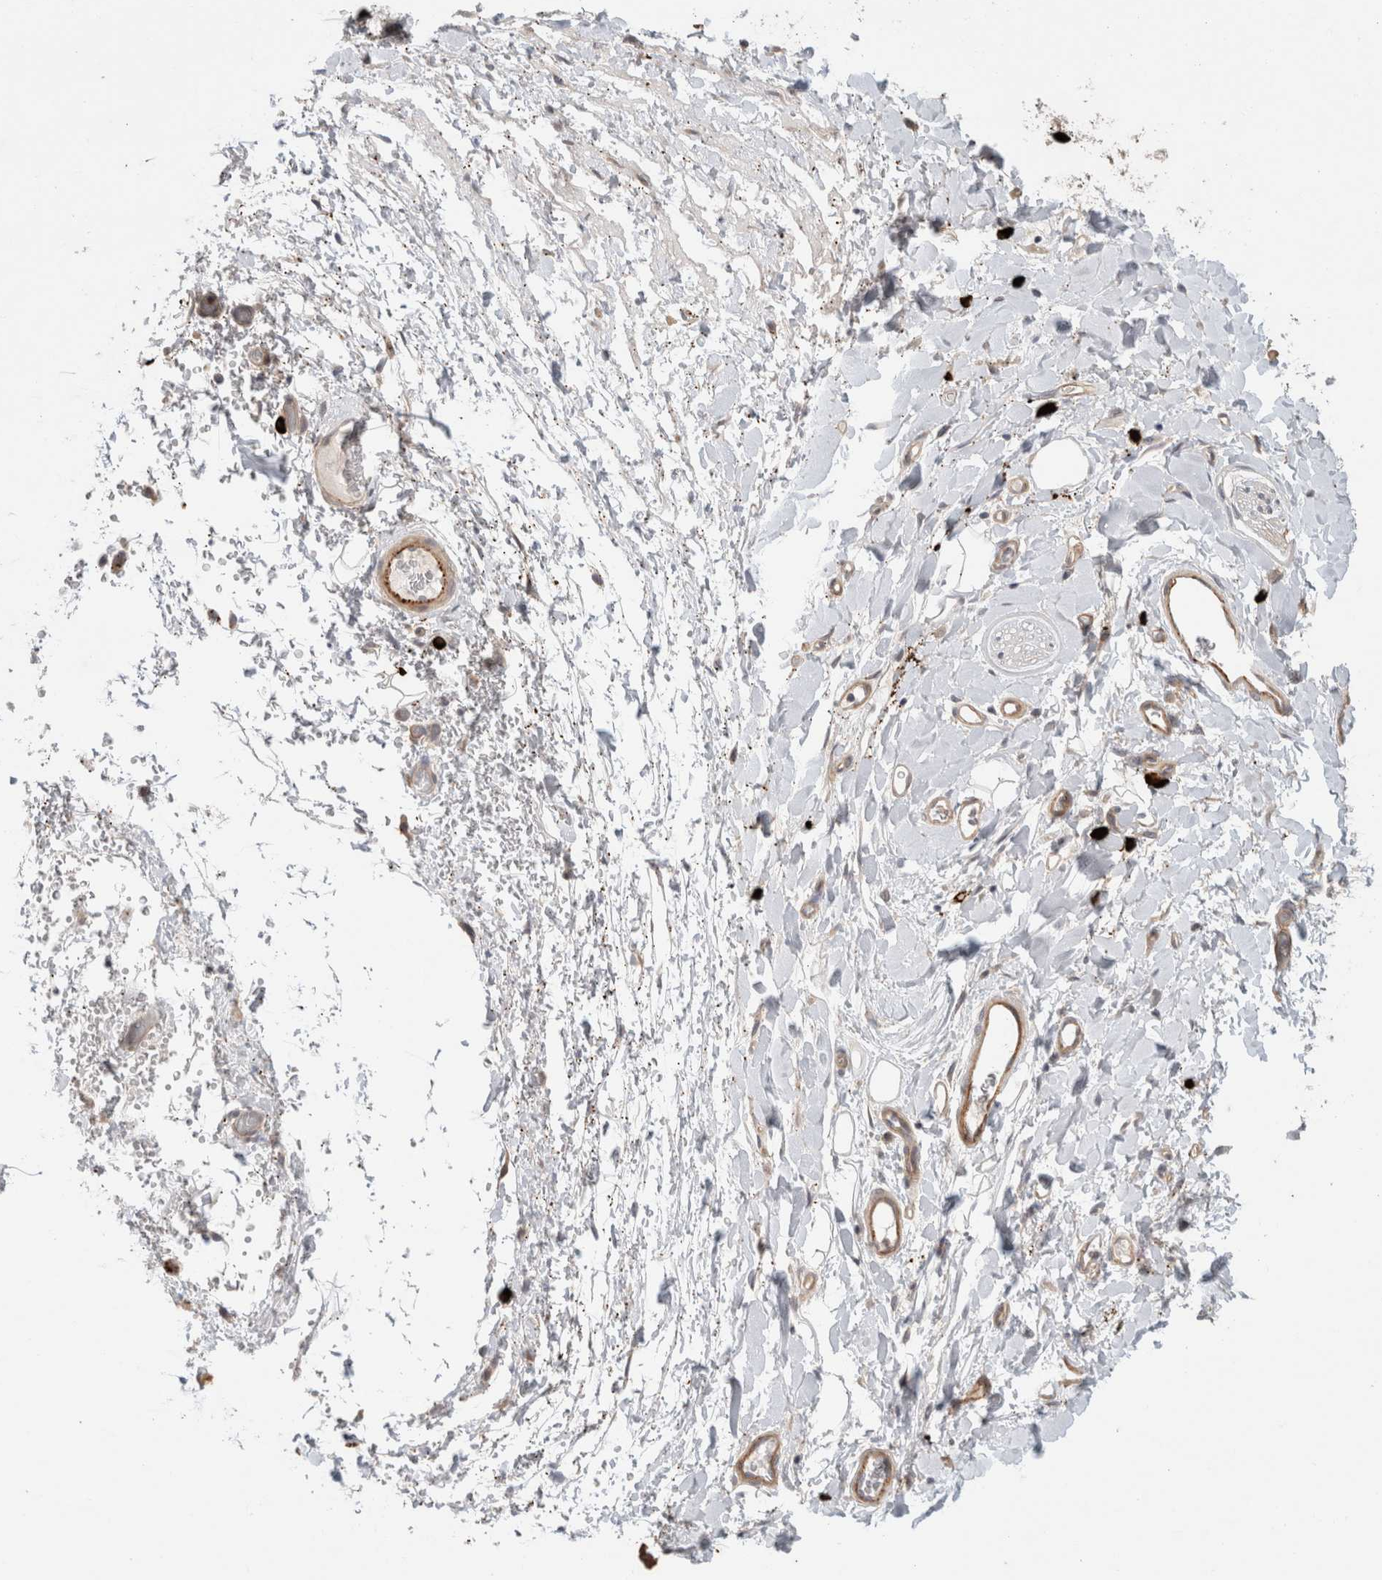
{"staining": {"intensity": "weak", "quantity": ">75%", "location": "cytoplasmic/membranous"}, "tissue": "adipose tissue", "cell_type": "Adipocytes", "image_type": "normal", "snomed": [{"axis": "morphology", "description": "Normal tissue, NOS"}, {"axis": "morphology", "description": "Adenocarcinoma, NOS"}, {"axis": "topography", "description": "Esophagus"}], "caption": "Immunohistochemistry (IHC) of normal adipose tissue reveals low levels of weak cytoplasmic/membranous positivity in approximately >75% of adipocytes.", "gene": "HSPG2", "patient": {"sex": "male", "age": 62}}